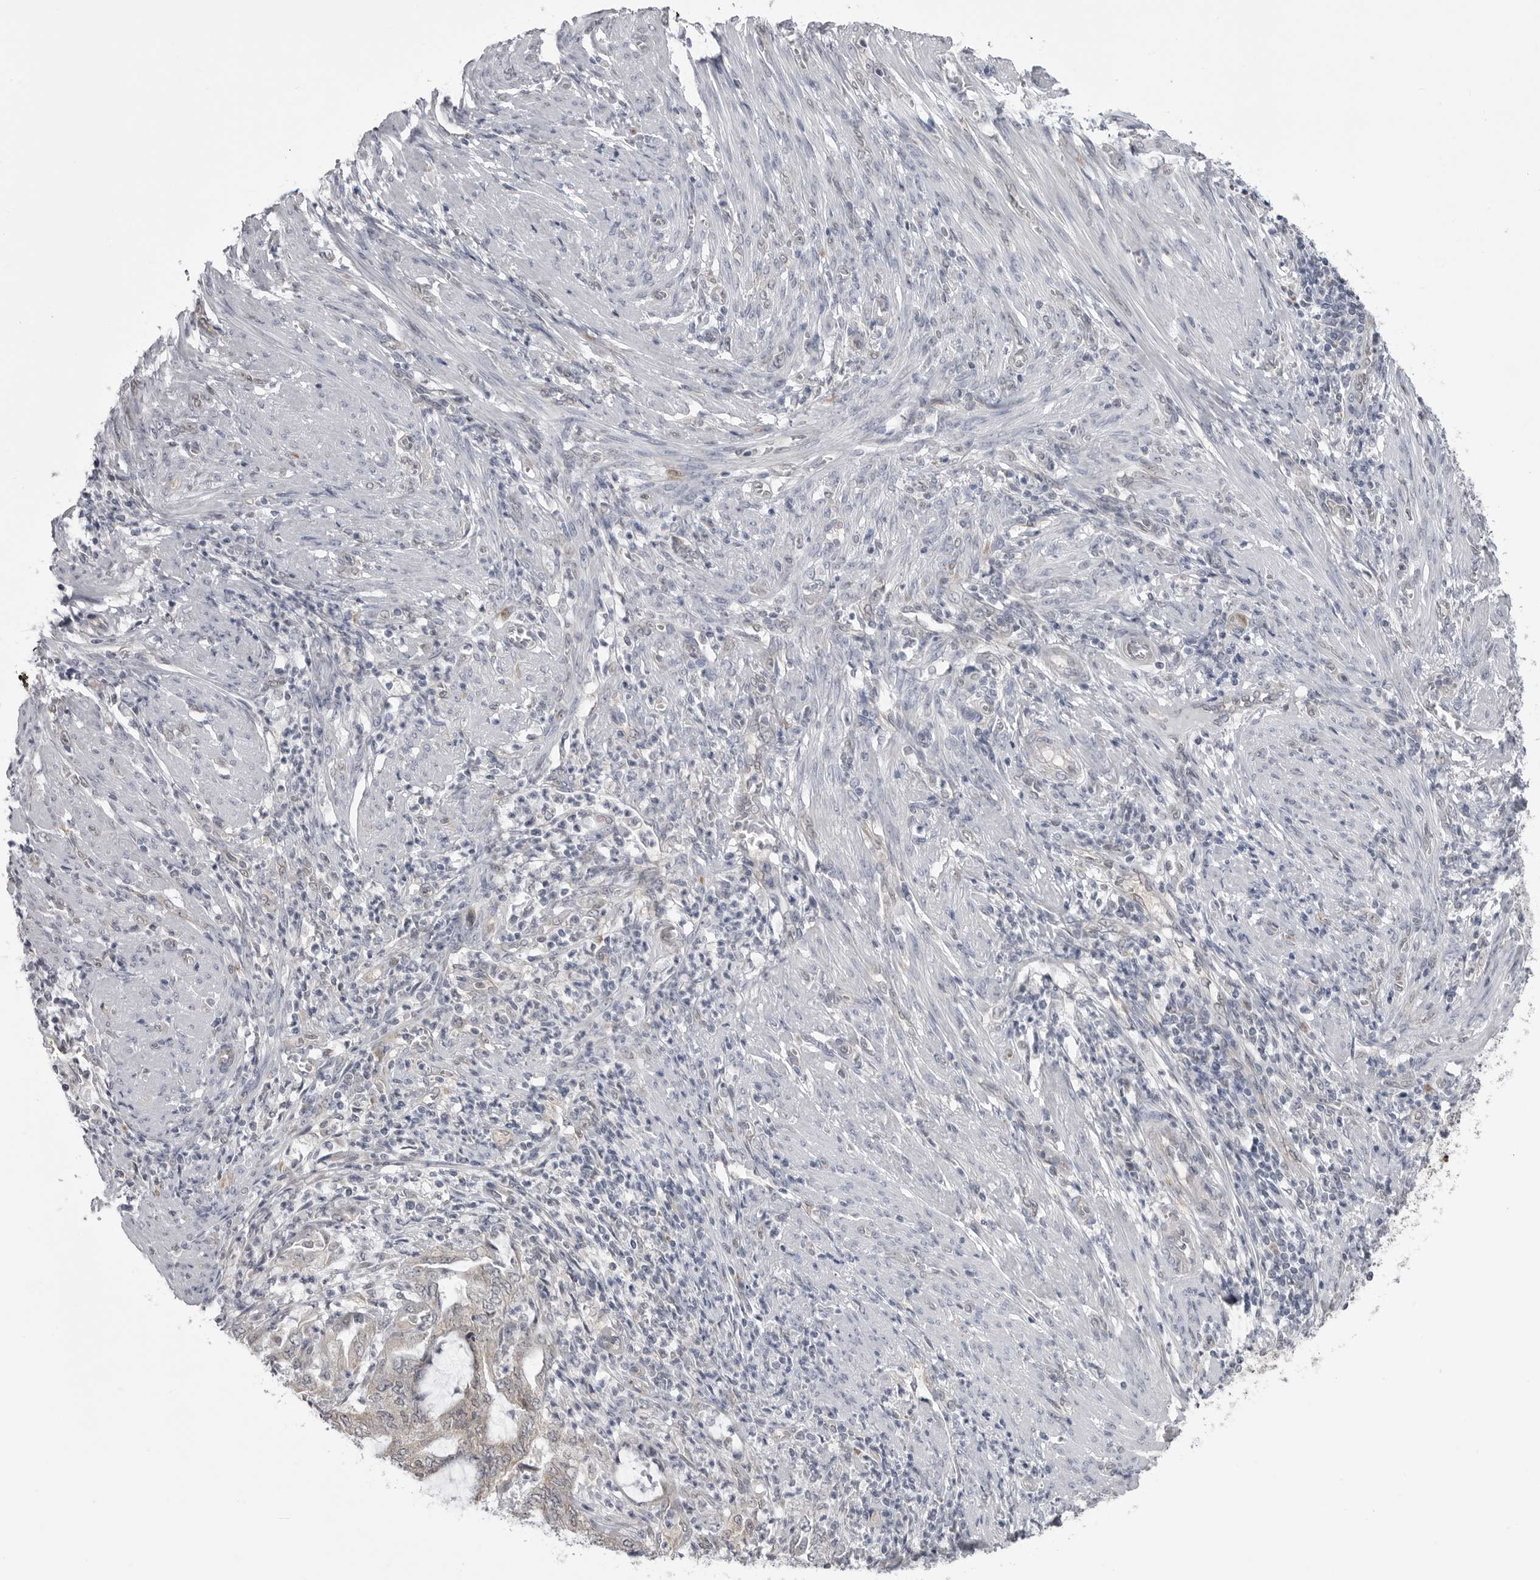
{"staining": {"intensity": "weak", "quantity": "<25%", "location": "cytoplasmic/membranous"}, "tissue": "endometrial cancer", "cell_type": "Tumor cells", "image_type": "cancer", "snomed": [{"axis": "morphology", "description": "Adenocarcinoma, NOS"}, {"axis": "topography", "description": "Endometrium"}], "caption": "An image of endometrial cancer (adenocarcinoma) stained for a protein demonstrates no brown staining in tumor cells.", "gene": "FH", "patient": {"sex": "female", "age": 51}}